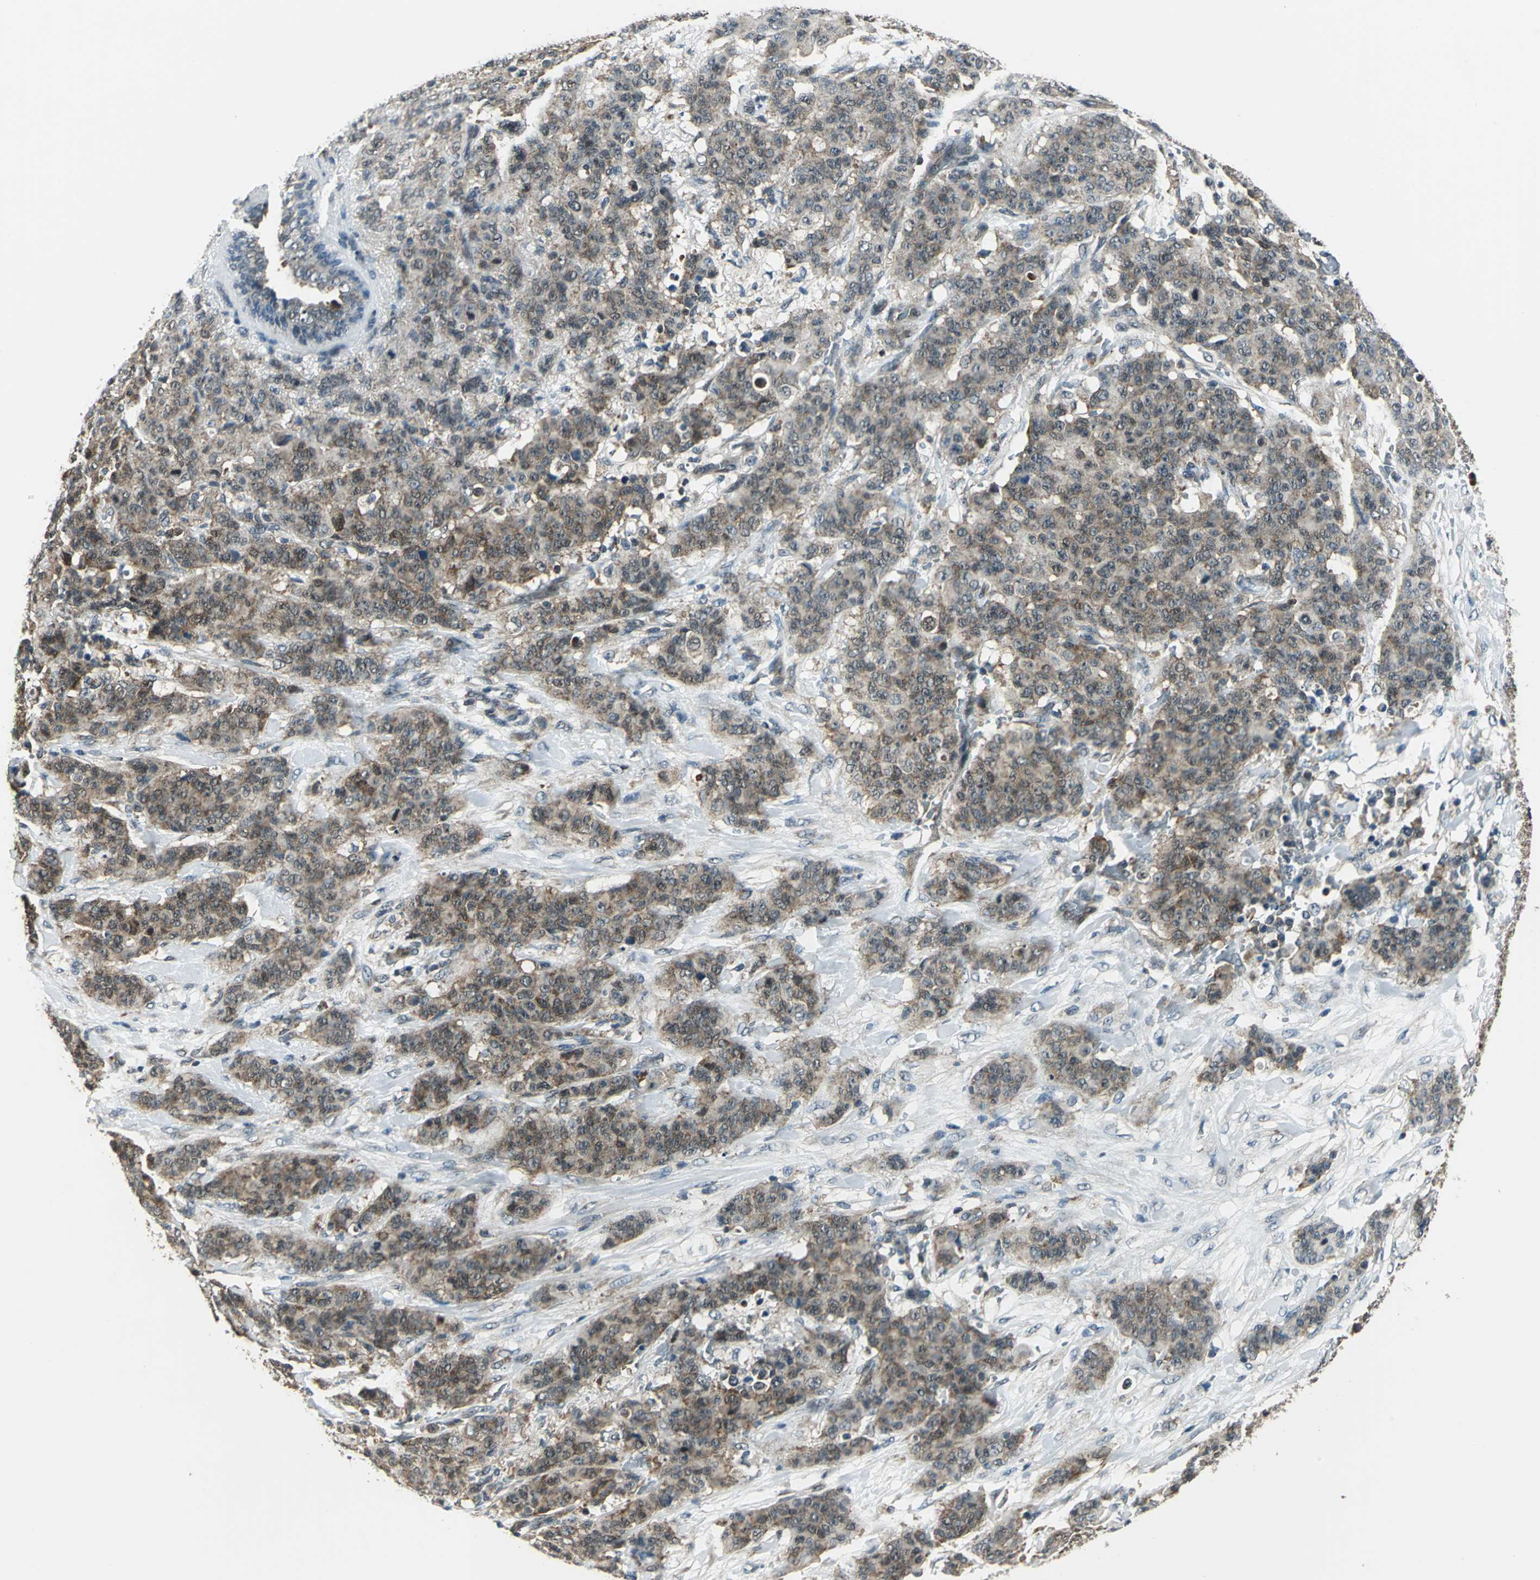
{"staining": {"intensity": "moderate", "quantity": ">75%", "location": "cytoplasmic/membranous"}, "tissue": "breast cancer", "cell_type": "Tumor cells", "image_type": "cancer", "snomed": [{"axis": "morphology", "description": "Duct carcinoma"}, {"axis": "topography", "description": "Breast"}], "caption": "Breast cancer stained for a protein reveals moderate cytoplasmic/membranous positivity in tumor cells.", "gene": "NUDT2", "patient": {"sex": "female", "age": 40}}